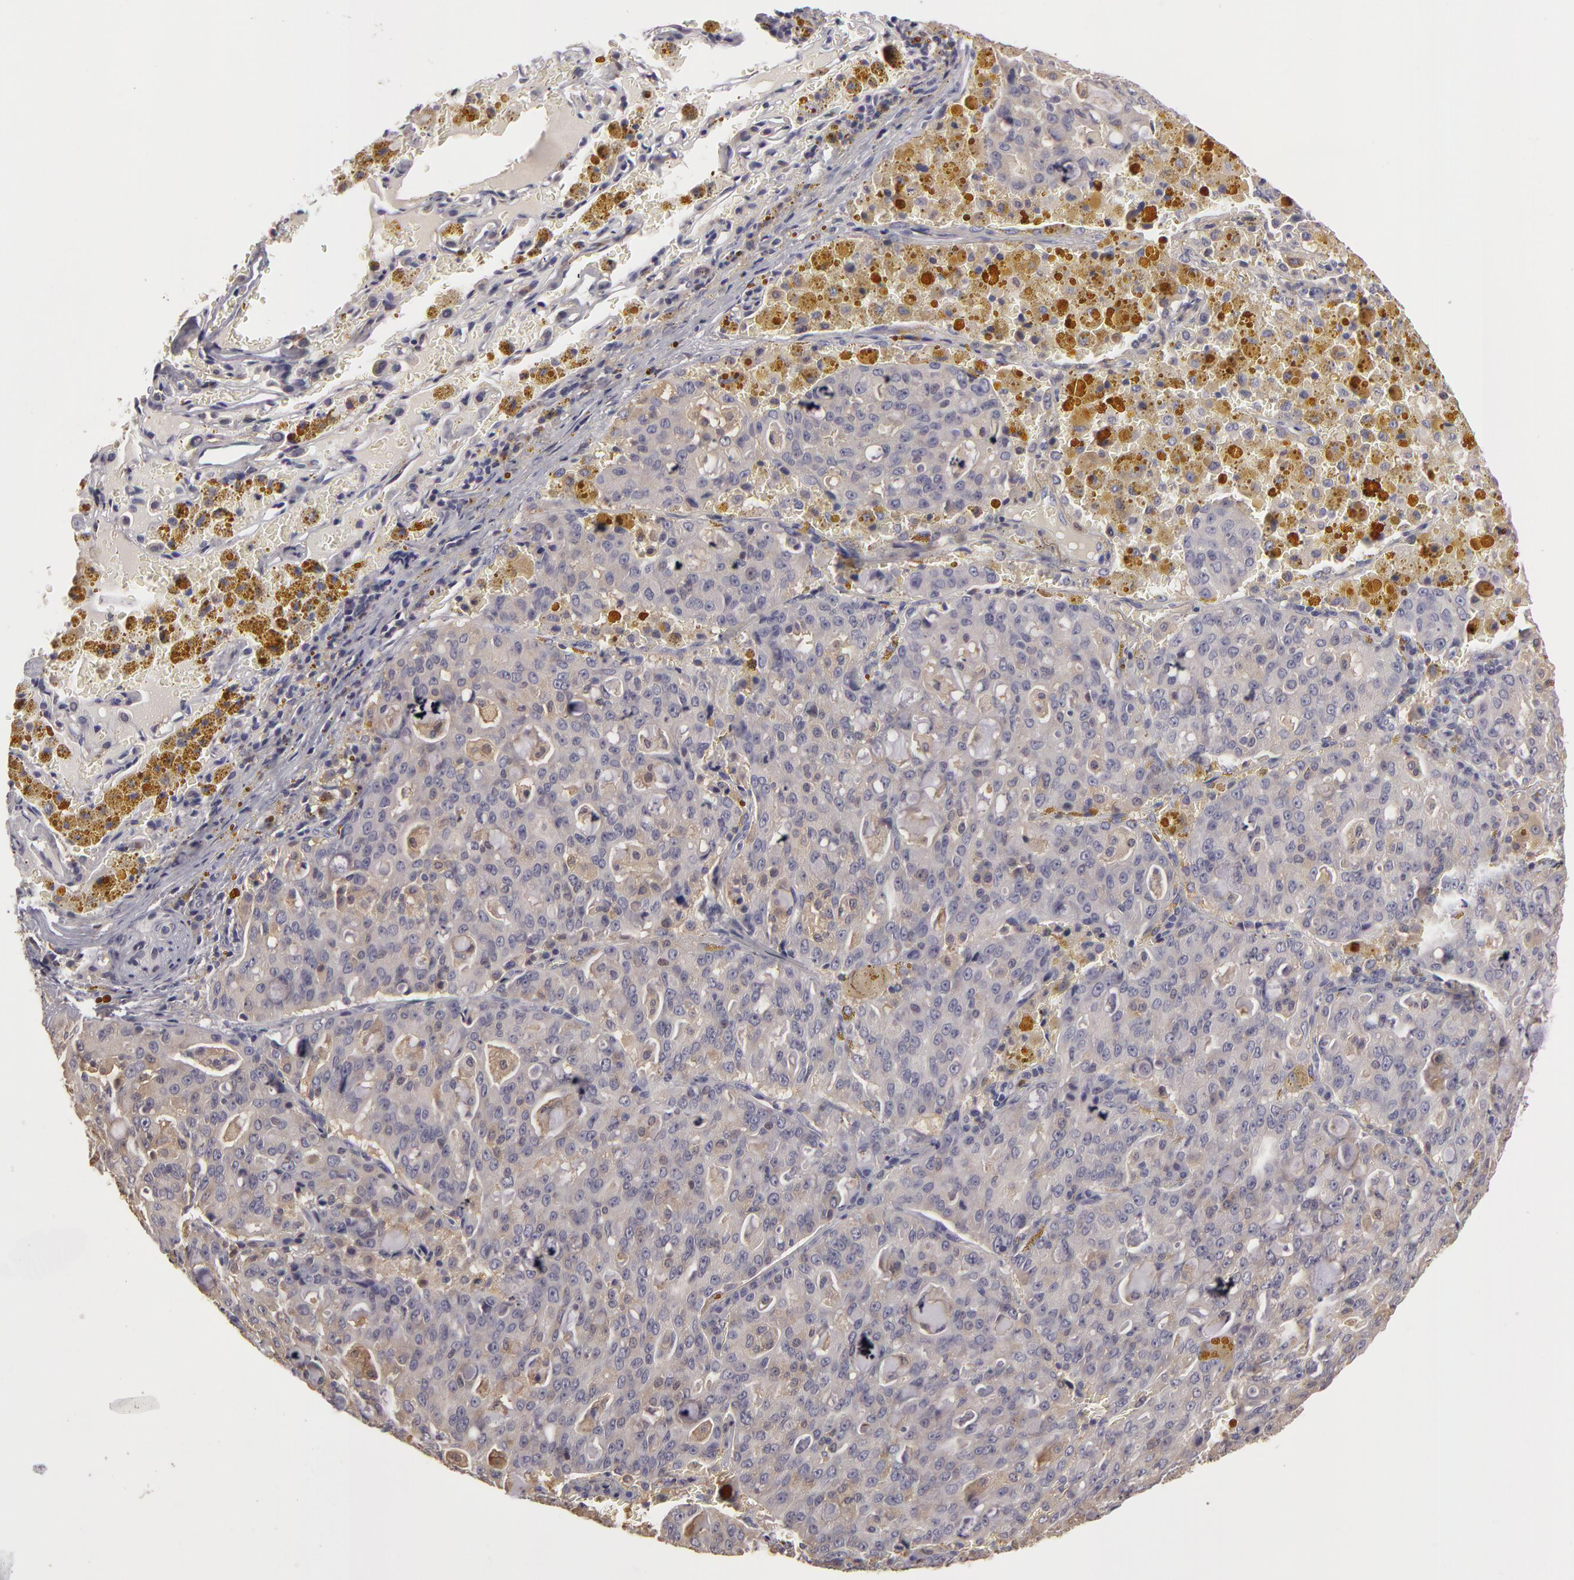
{"staining": {"intensity": "negative", "quantity": "none", "location": "none"}, "tissue": "lung cancer", "cell_type": "Tumor cells", "image_type": "cancer", "snomed": [{"axis": "morphology", "description": "Adenocarcinoma, NOS"}, {"axis": "topography", "description": "Lung"}], "caption": "Immunohistochemistry histopathology image of neoplastic tissue: lung adenocarcinoma stained with DAB reveals no significant protein positivity in tumor cells.", "gene": "GNPDA1", "patient": {"sex": "female", "age": 44}}